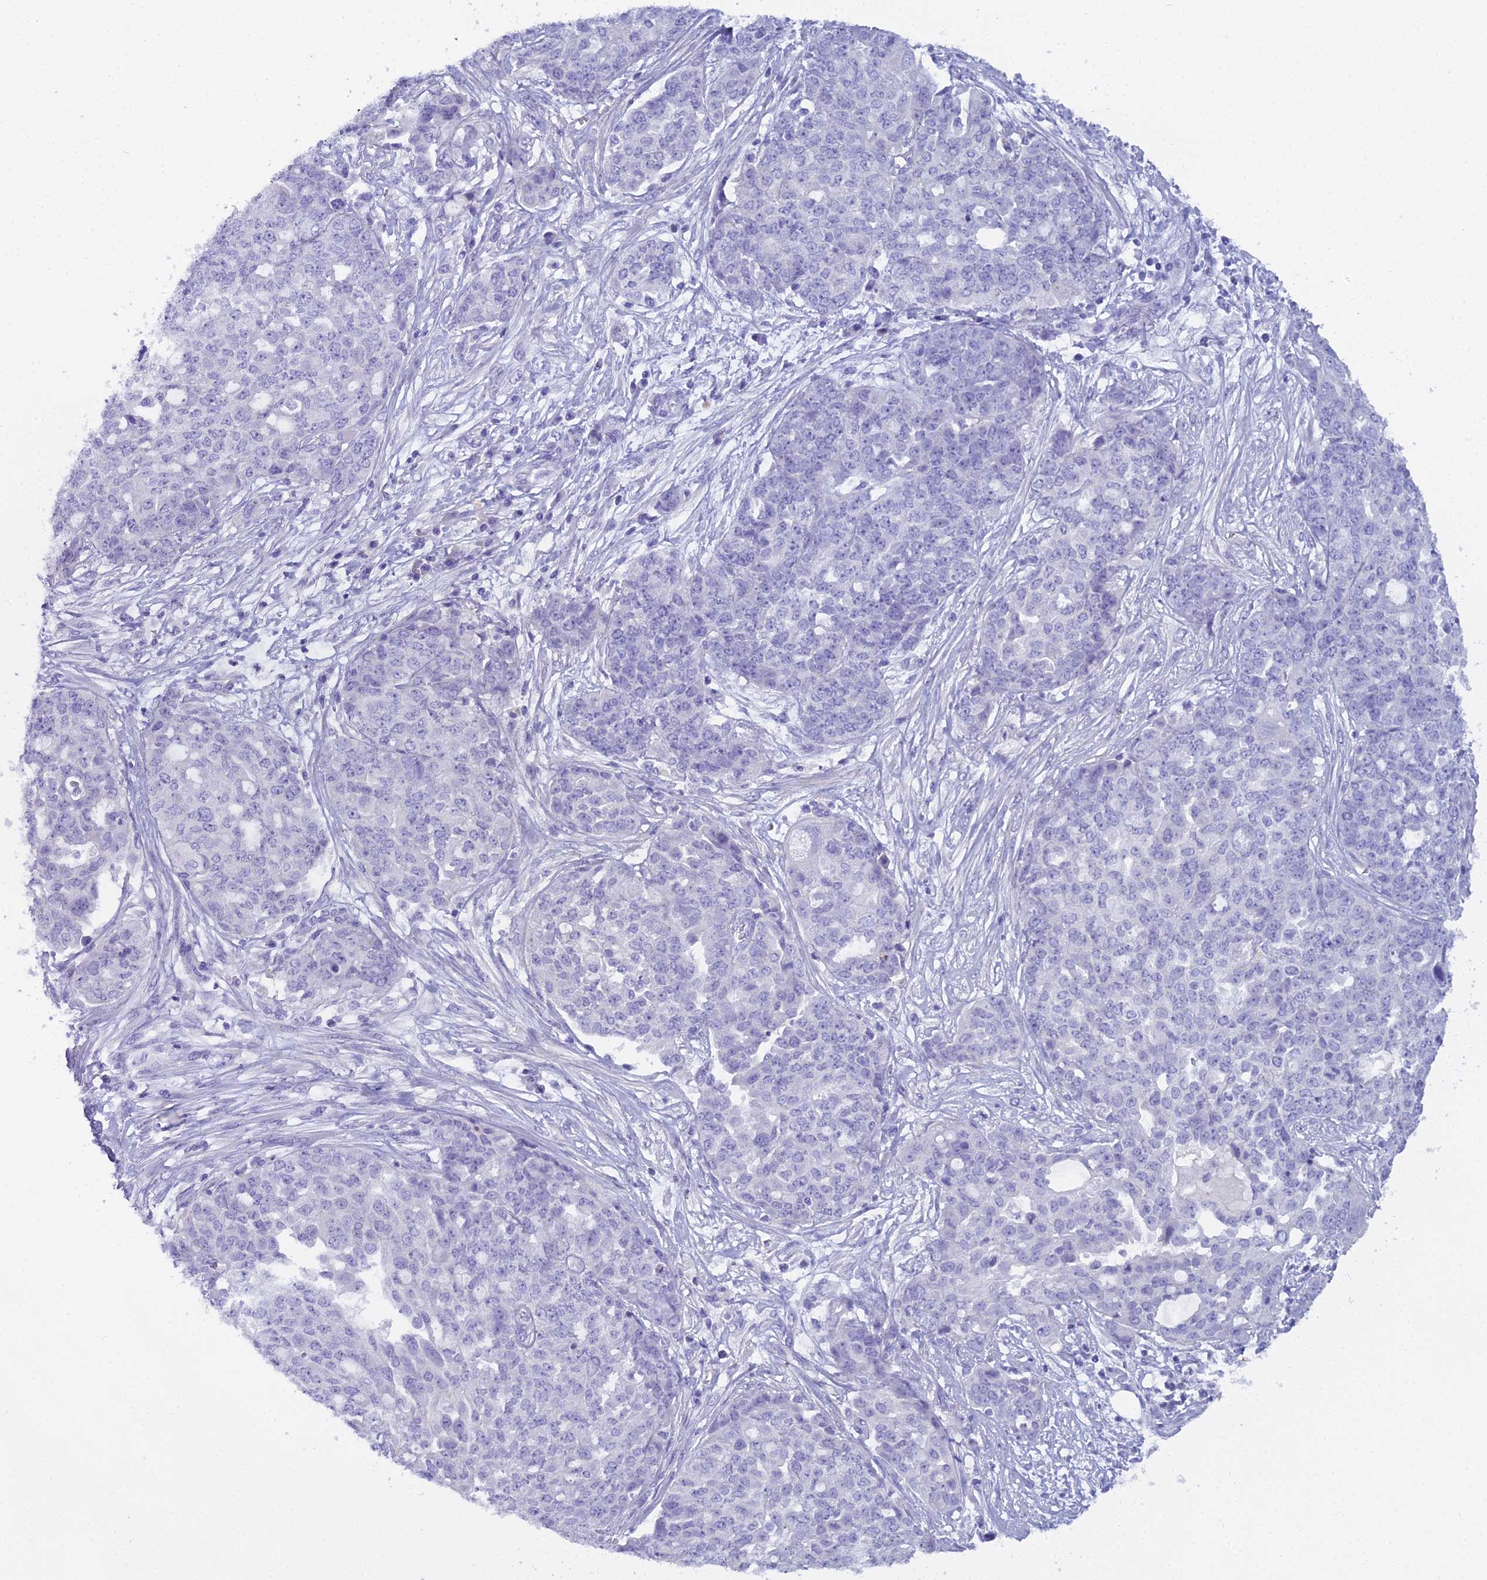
{"staining": {"intensity": "negative", "quantity": "none", "location": "none"}, "tissue": "ovarian cancer", "cell_type": "Tumor cells", "image_type": "cancer", "snomed": [{"axis": "morphology", "description": "Cystadenocarcinoma, serous, NOS"}, {"axis": "topography", "description": "Soft tissue"}, {"axis": "topography", "description": "Ovary"}], "caption": "Immunohistochemistry (IHC) of serous cystadenocarcinoma (ovarian) reveals no positivity in tumor cells.", "gene": "UNC80", "patient": {"sex": "female", "age": 57}}